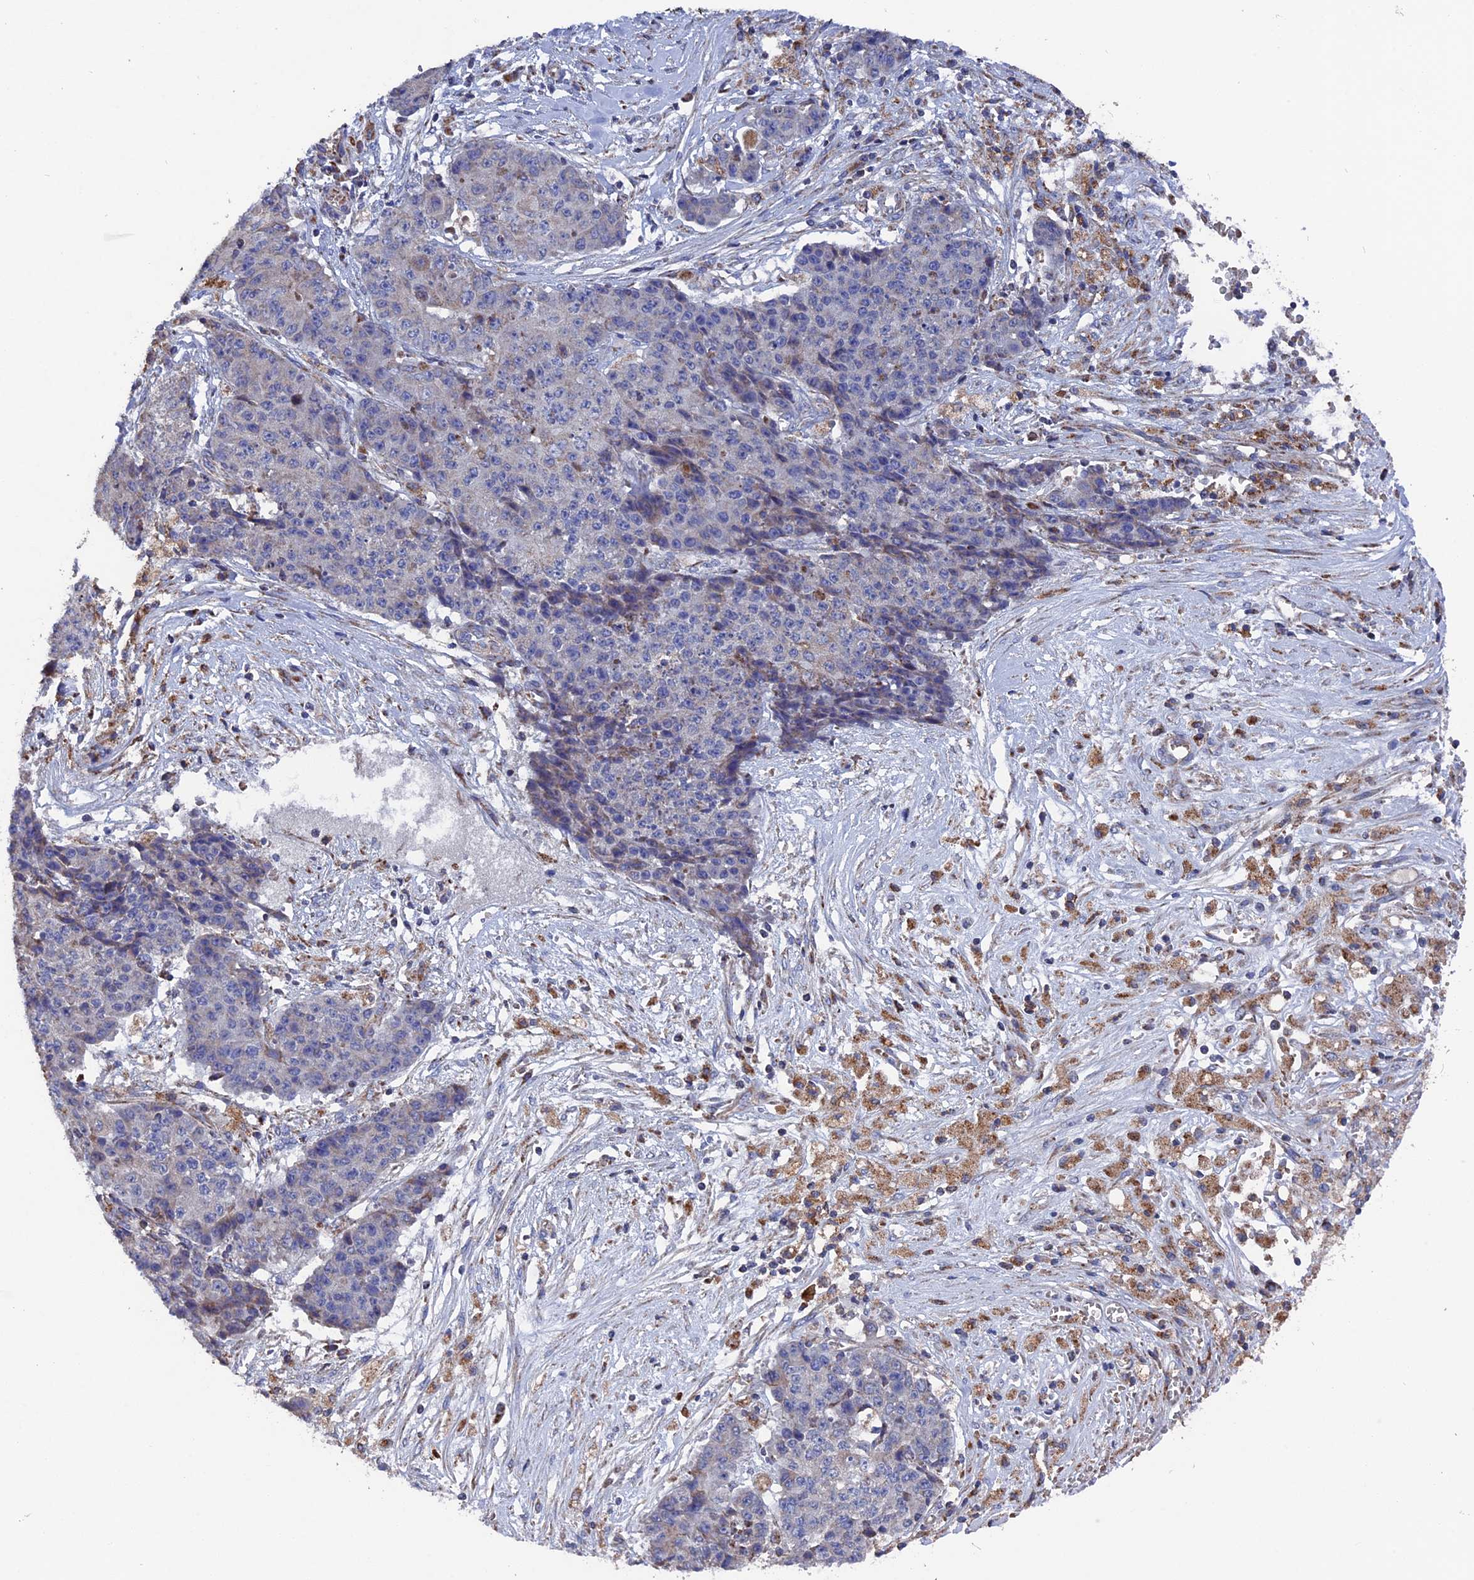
{"staining": {"intensity": "moderate", "quantity": "<25%", "location": "cytoplasmic/membranous"}, "tissue": "ovarian cancer", "cell_type": "Tumor cells", "image_type": "cancer", "snomed": [{"axis": "morphology", "description": "Carcinoma, endometroid"}, {"axis": "topography", "description": "Ovary"}], "caption": "The photomicrograph displays immunohistochemical staining of endometroid carcinoma (ovarian). There is moderate cytoplasmic/membranous positivity is present in about <25% of tumor cells.", "gene": "TGFA", "patient": {"sex": "female", "age": 42}}